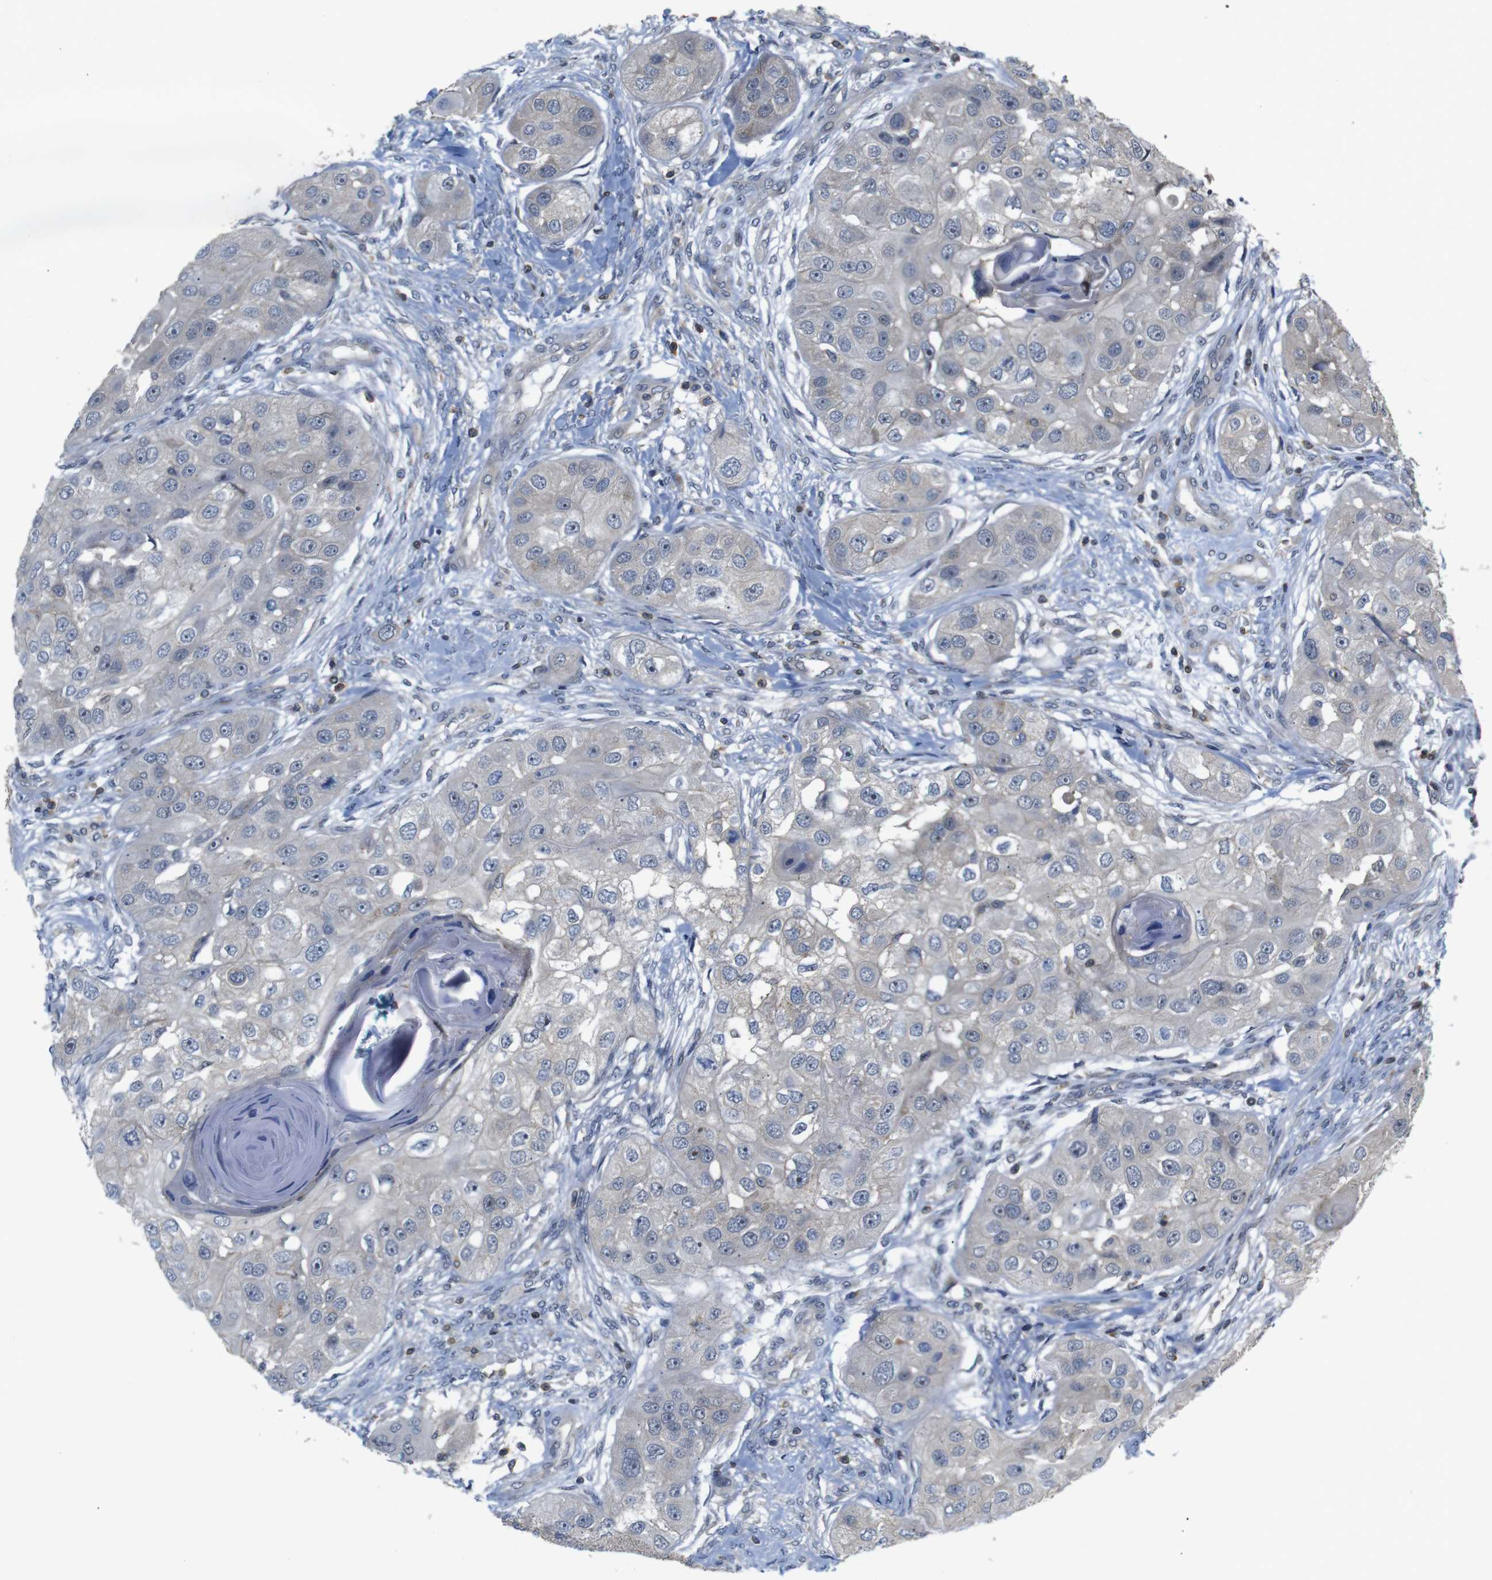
{"staining": {"intensity": "weak", "quantity": "<25%", "location": "cytoplasmic/membranous"}, "tissue": "head and neck cancer", "cell_type": "Tumor cells", "image_type": "cancer", "snomed": [{"axis": "morphology", "description": "Normal tissue, NOS"}, {"axis": "morphology", "description": "Squamous cell carcinoma, NOS"}, {"axis": "topography", "description": "Skeletal muscle"}, {"axis": "topography", "description": "Head-Neck"}], "caption": "A micrograph of human head and neck cancer (squamous cell carcinoma) is negative for staining in tumor cells.", "gene": "BRWD3", "patient": {"sex": "male", "age": 51}}